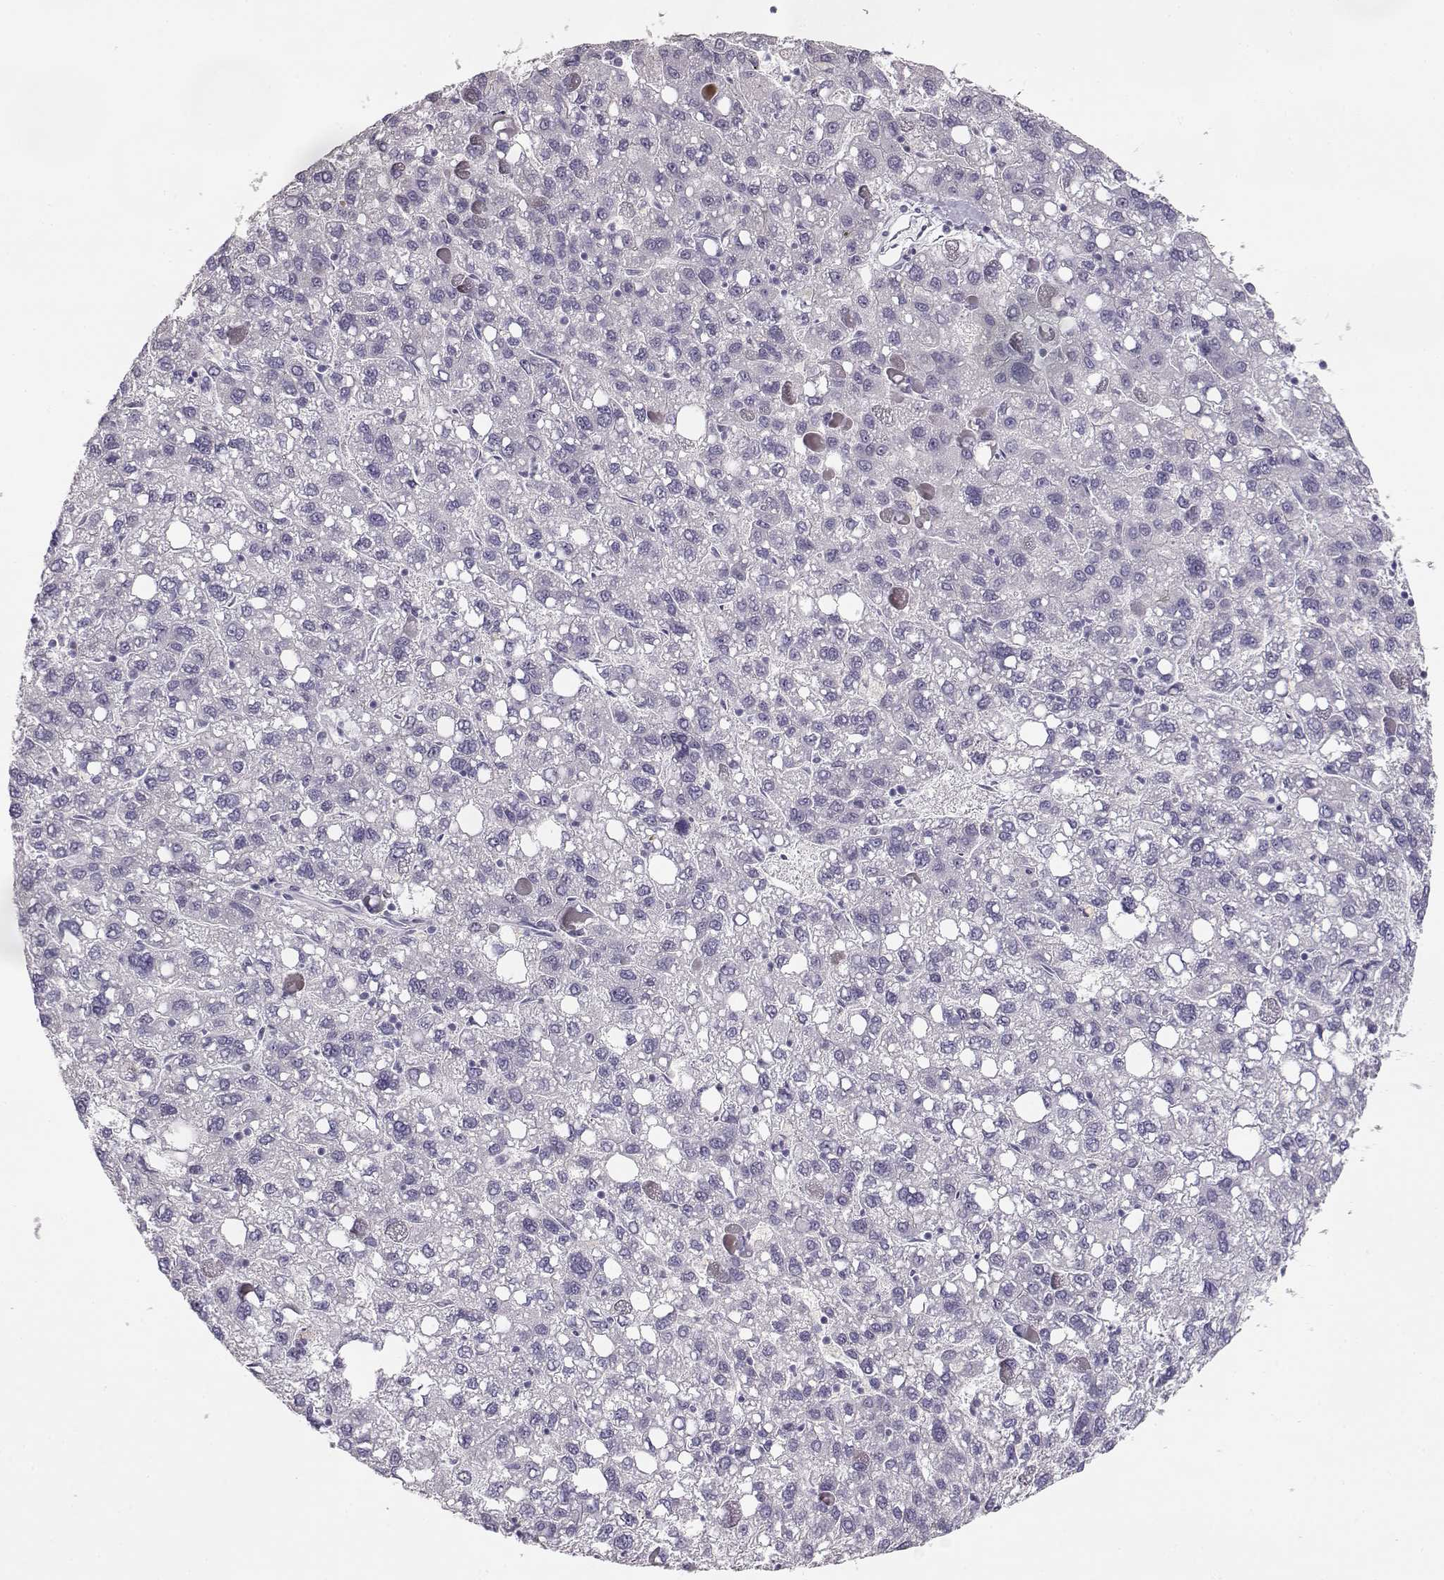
{"staining": {"intensity": "negative", "quantity": "none", "location": "none"}, "tissue": "liver cancer", "cell_type": "Tumor cells", "image_type": "cancer", "snomed": [{"axis": "morphology", "description": "Carcinoma, Hepatocellular, NOS"}, {"axis": "topography", "description": "Liver"}], "caption": "Liver hepatocellular carcinoma stained for a protein using immunohistochemistry (IHC) reveals no staining tumor cells.", "gene": "GLIPR1L2", "patient": {"sex": "female", "age": 82}}